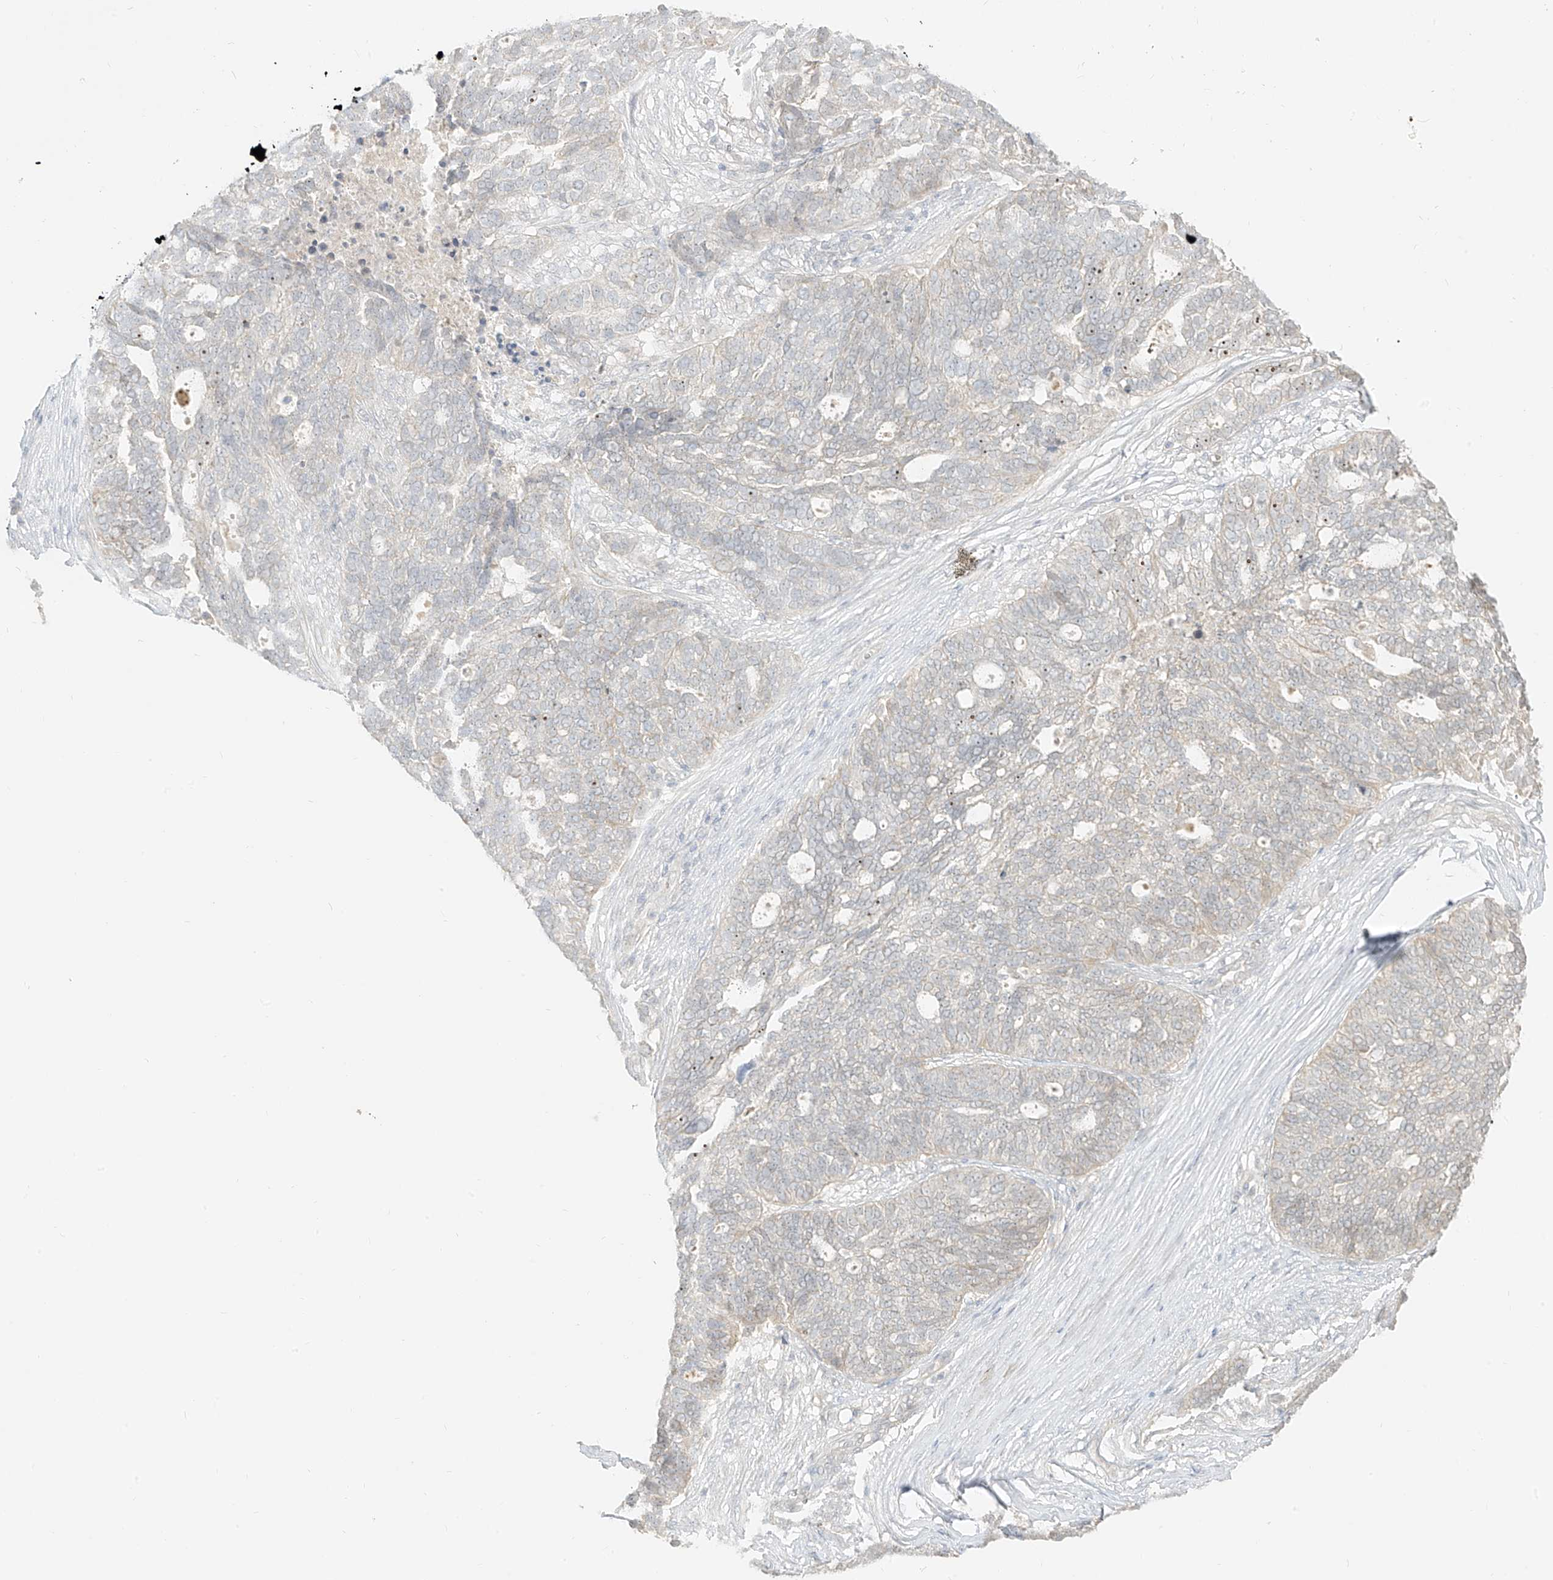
{"staining": {"intensity": "negative", "quantity": "none", "location": "none"}, "tissue": "ovarian cancer", "cell_type": "Tumor cells", "image_type": "cancer", "snomed": [{"axis": "morphology", "description": "Cystadenocarcinoma, serous, NOS"}, {"axis": "topography", "description": "Ovary"}], "caption": "A high-resolution micrograph shows IHC staining of ovarian cancer (serous cystadenocarcinoma), which demonstrates no significant positivity in tumor cells.", "gene": "LIPT1", "patient": {"sex": "female", "age": 59}}